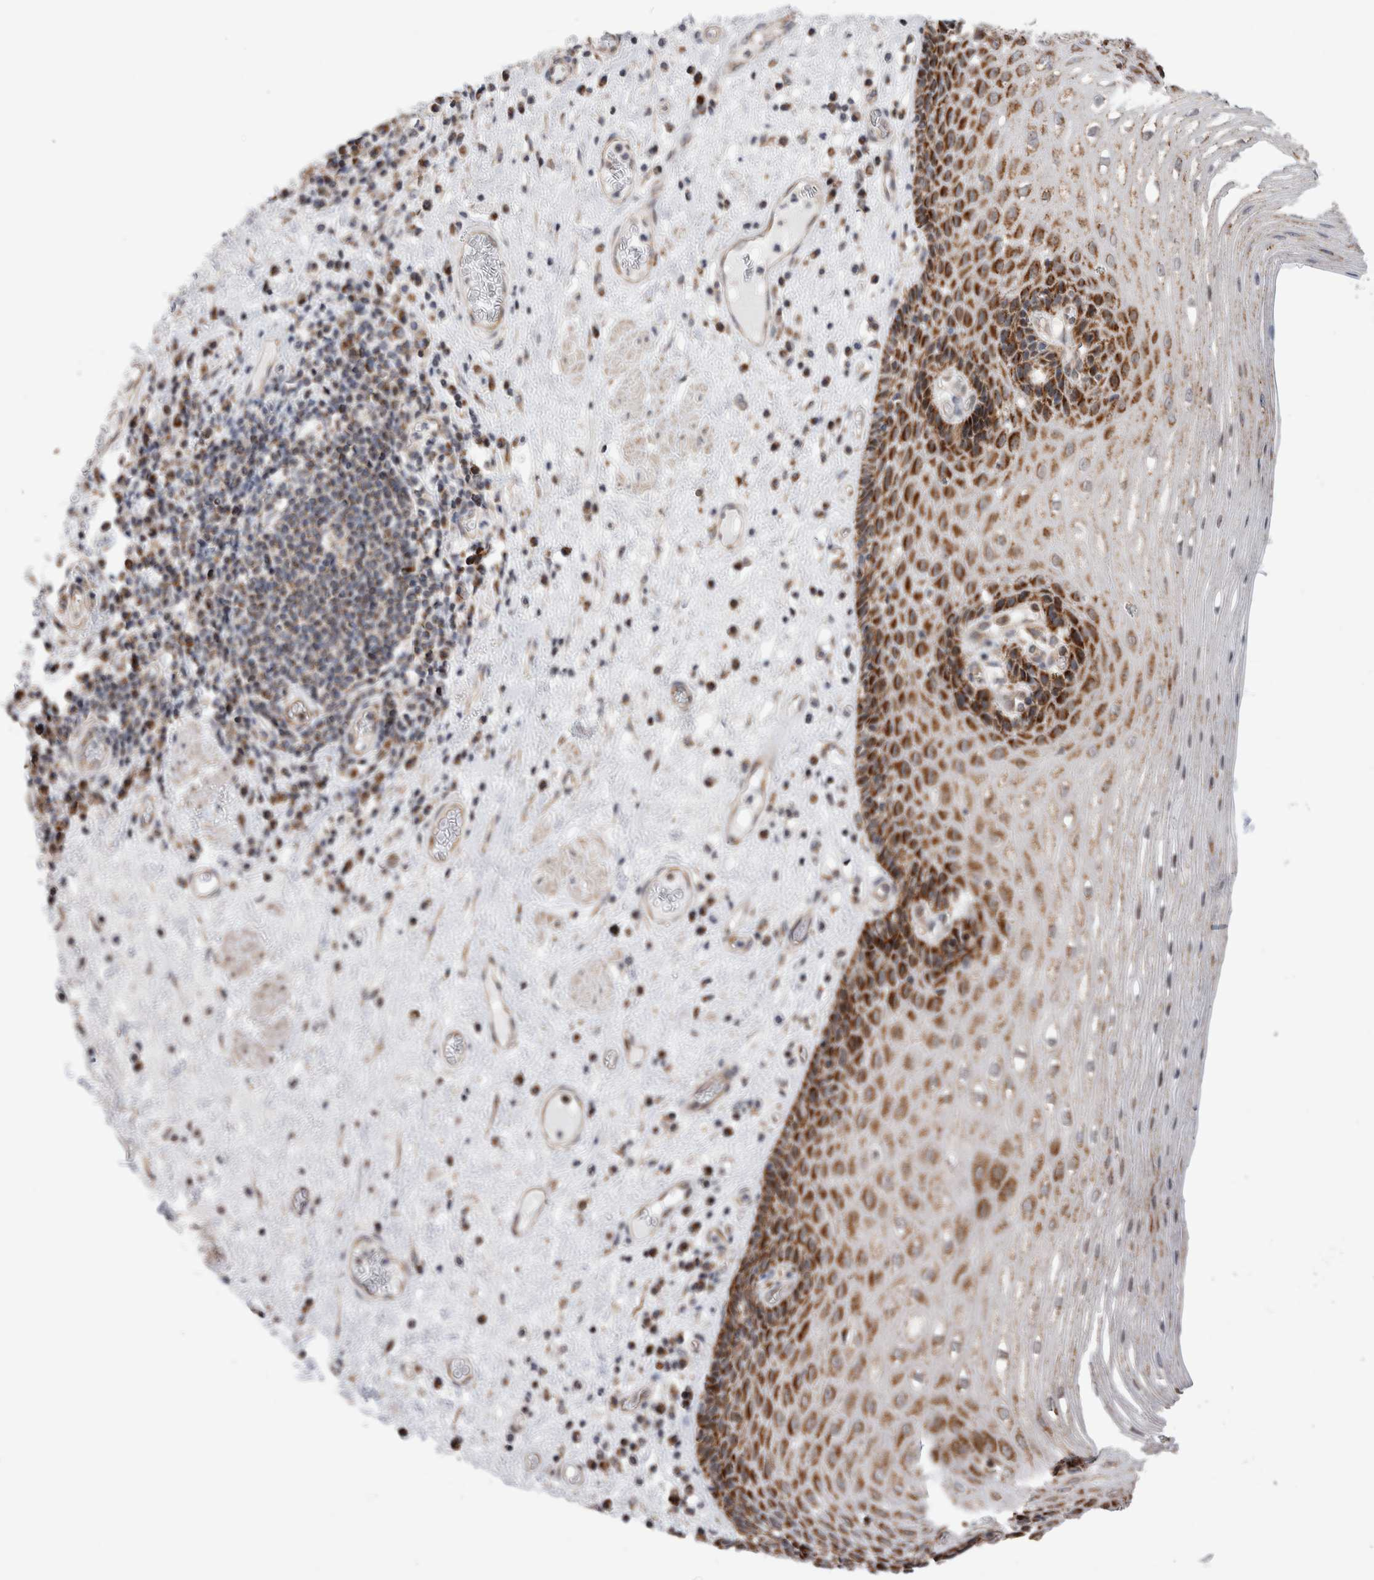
{"staining": {"intensity": "strong", "quantity": ">75%", "location": "cytoplasmic/membranous"}, "tissue": "esophagus", "cell_type": "Squamous epithelial cells", "image_type": "normal", "snomed": [{"axis": "morphology", "description": "Normal tissue, NOS"}, {"axis": "morphology", "description": "Adenocarcinoma, NOS"}, {"axis": "topography", "description": "Esophagus"}], "caption": "Immunohistochemical staining of normal esophagus displays strong cytoplasmic/membranous protein staining in about >75% of squamous epithelial cells.", "gene": "MRPL37", "patient": {"sex": "male", "age": 62}}